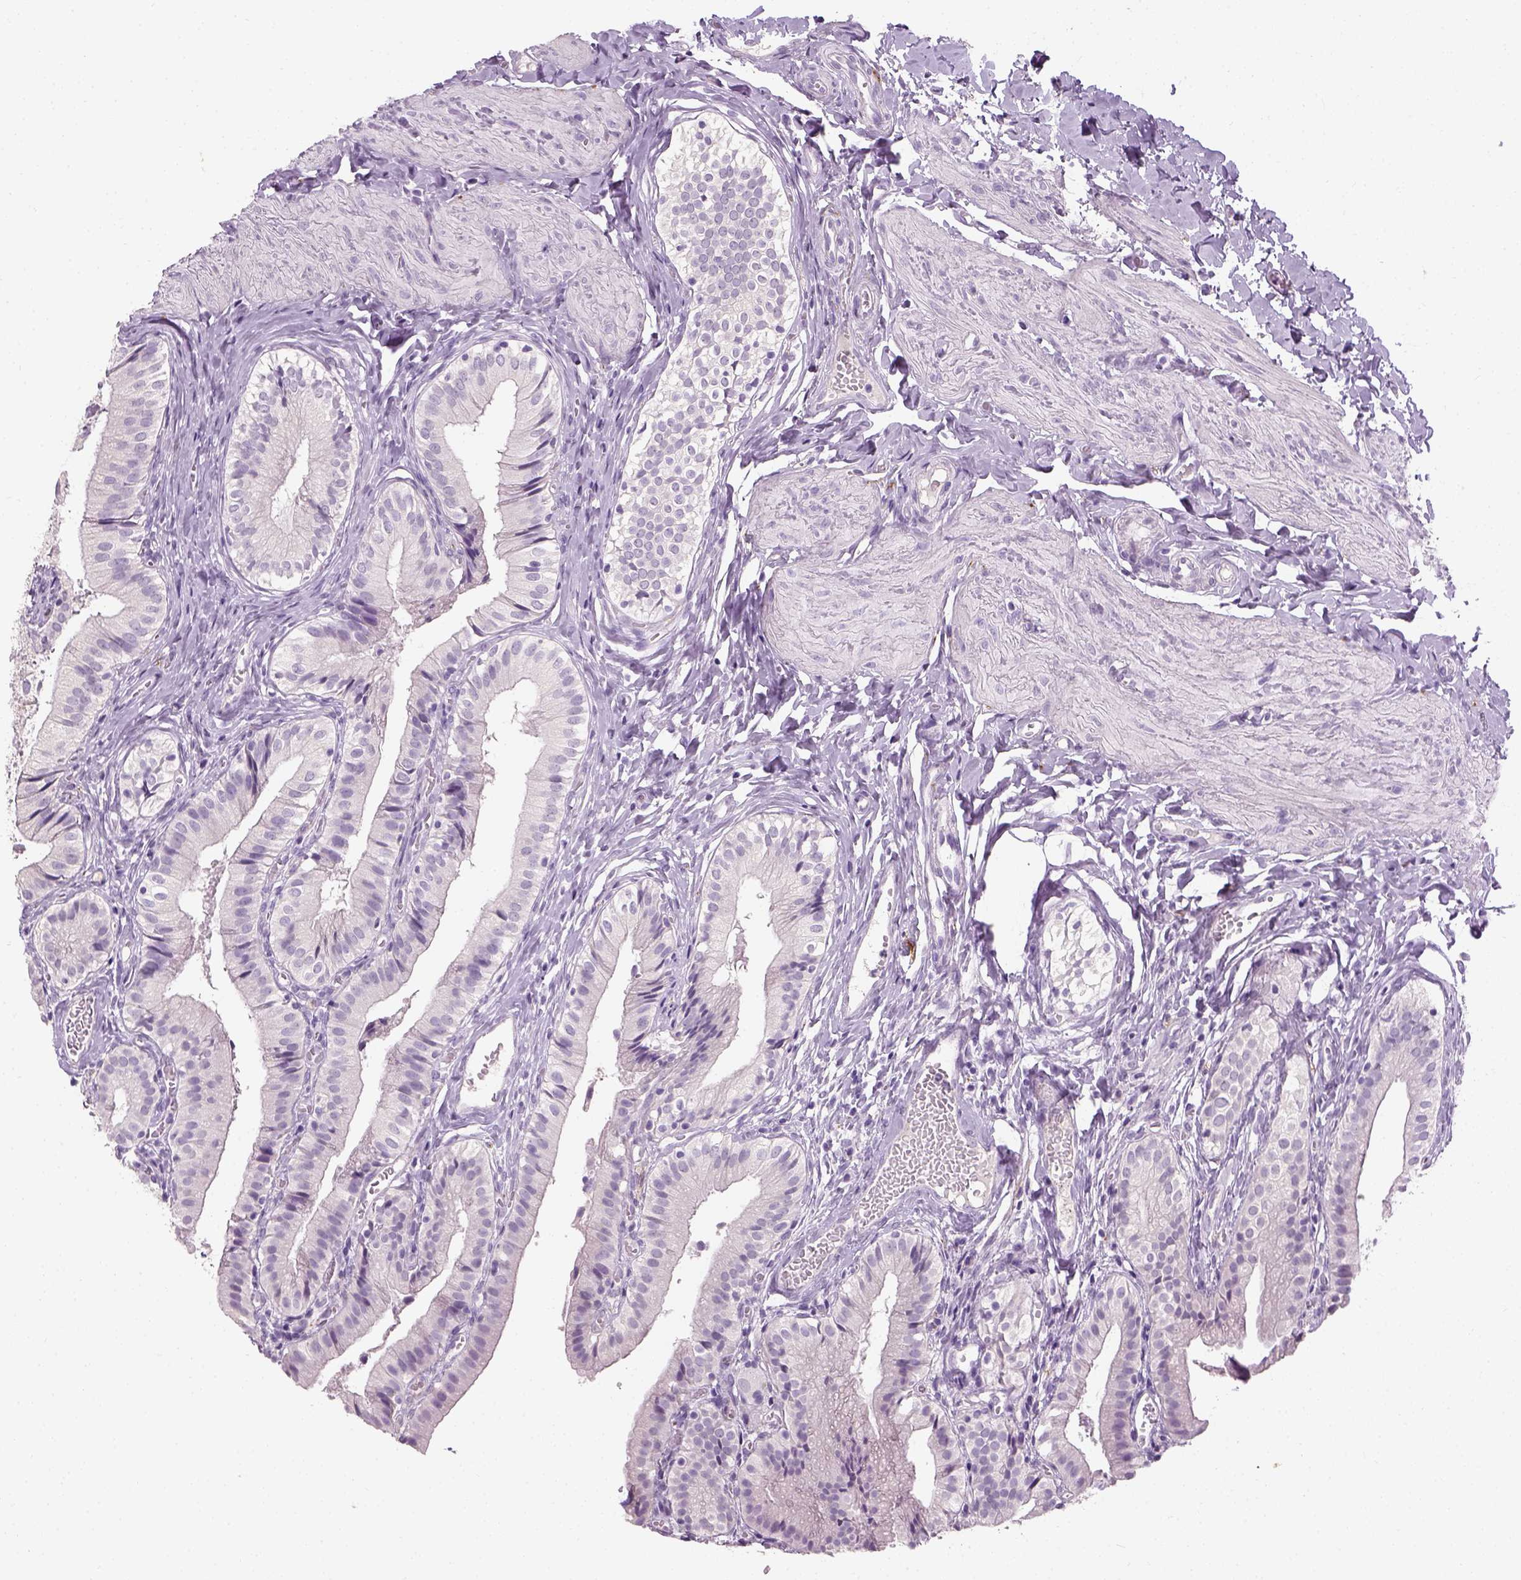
{"staining": {"intensity": "negative", "quantity": "none", "location": "none"}, "tissue": "gallbladder", "cell_type": "Glandular cells", "image_type": "normal", "snomed": [{"axis": "morphology", "description": "Normal tissue, NOS"}, {"axis": "topography", "description": "Gallbladder"}], "caption": "IHC photomicrograph of unremarkable gallbladder: human gallbladder stained with DAB reveals no significant protein staining in glandular cells.", "gene": "TH", "patient": {"sex": "female", "age": 47}}